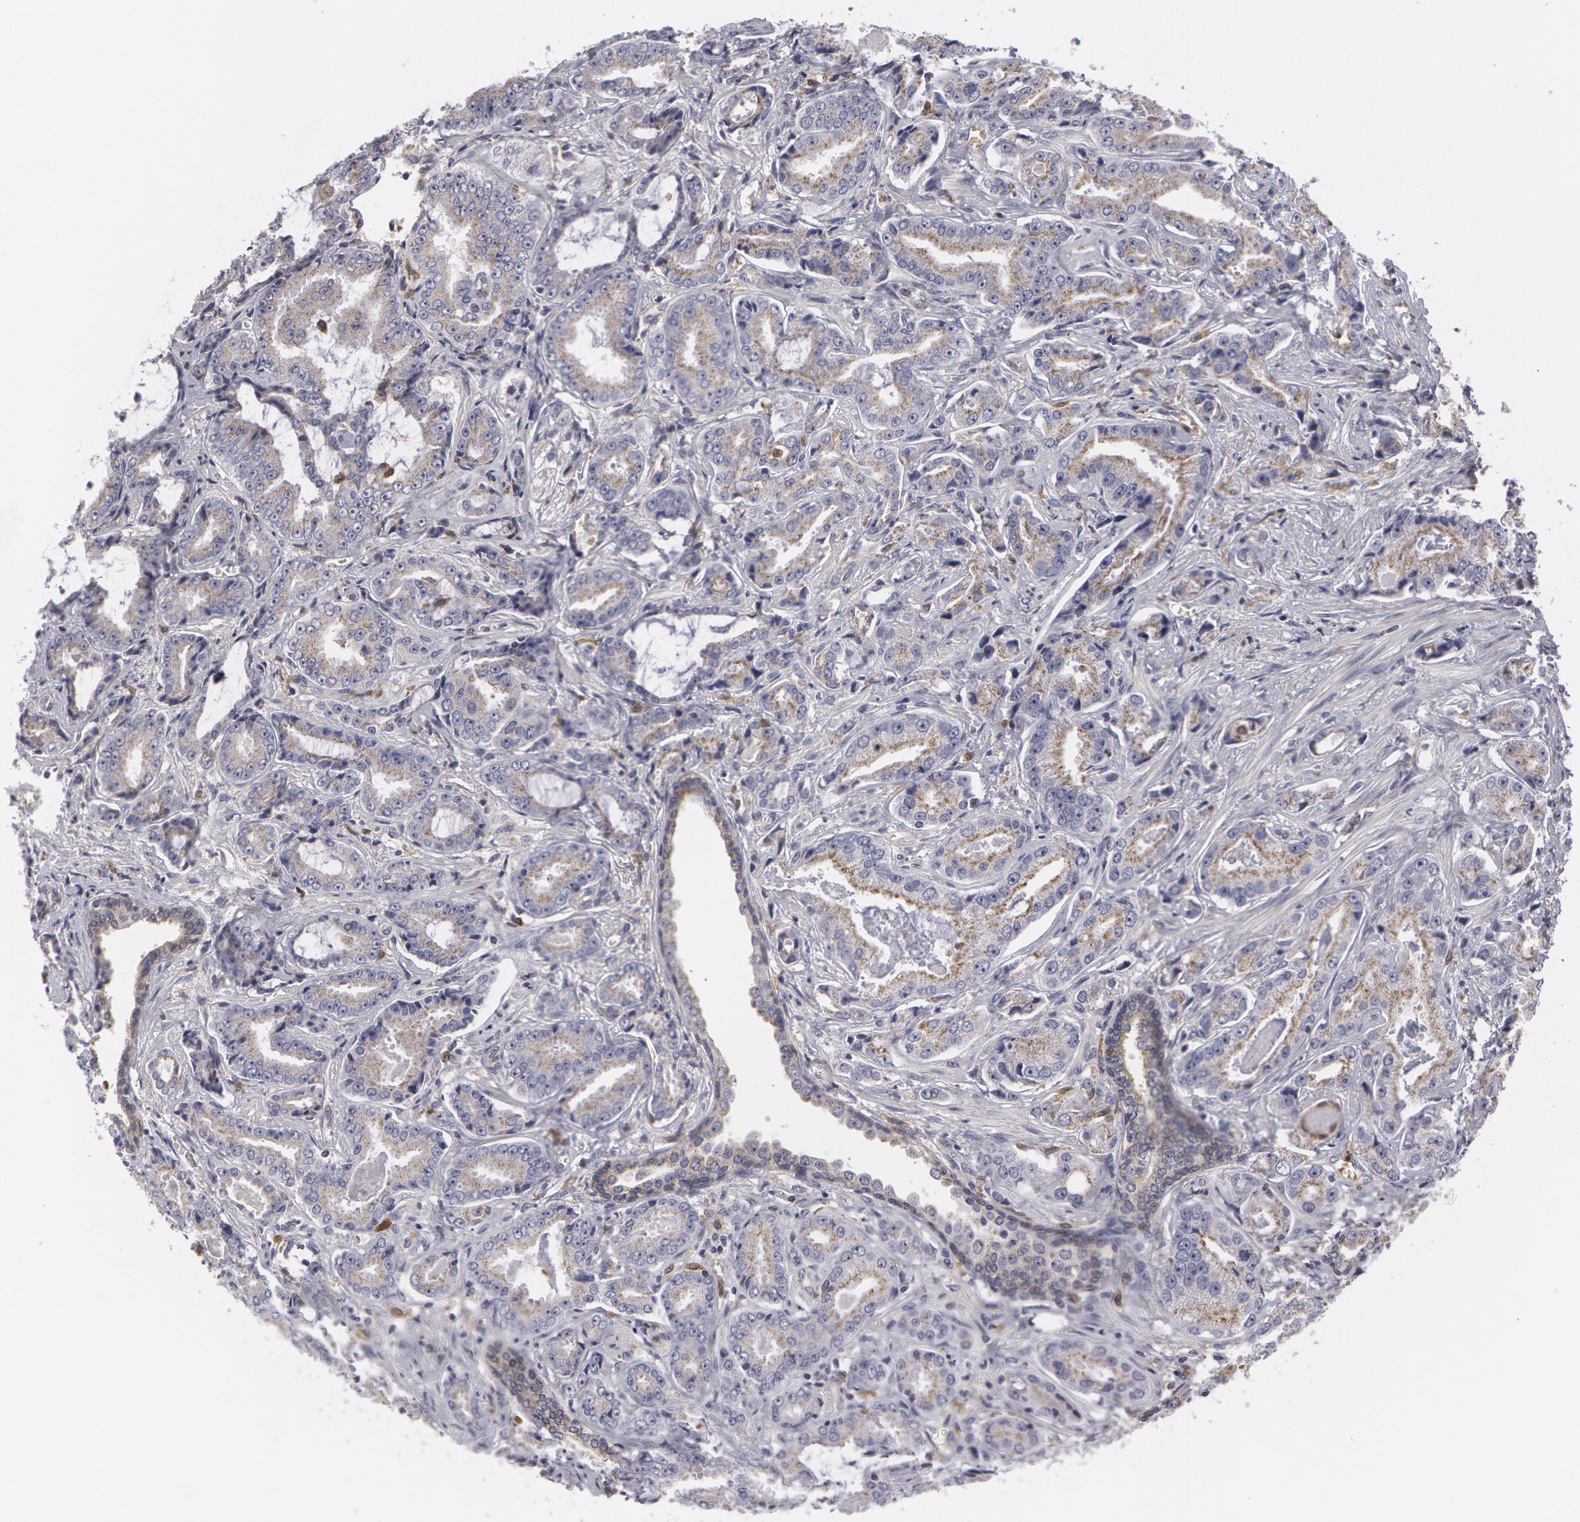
{"staining": {"intensity": "moderate", "quantity": ">75%", "location": "cytoplasmic/membranous"}, "tissue": "prostate cancer", "cell_type": "Tumor cells", "image_type": "cancer", "snomed": [{"axis": "morphology", "description": "Adenocarcinoma, Low grade"}, {"axis": "topography", "description": "Prostate"}], "caption": "A brown stain highlights moderate cytoplasmic/membranous staining of a protein in human prostate cancer tumor cells.", "gene": "CAT", "patient": {"sex": "male", "age": 65}}